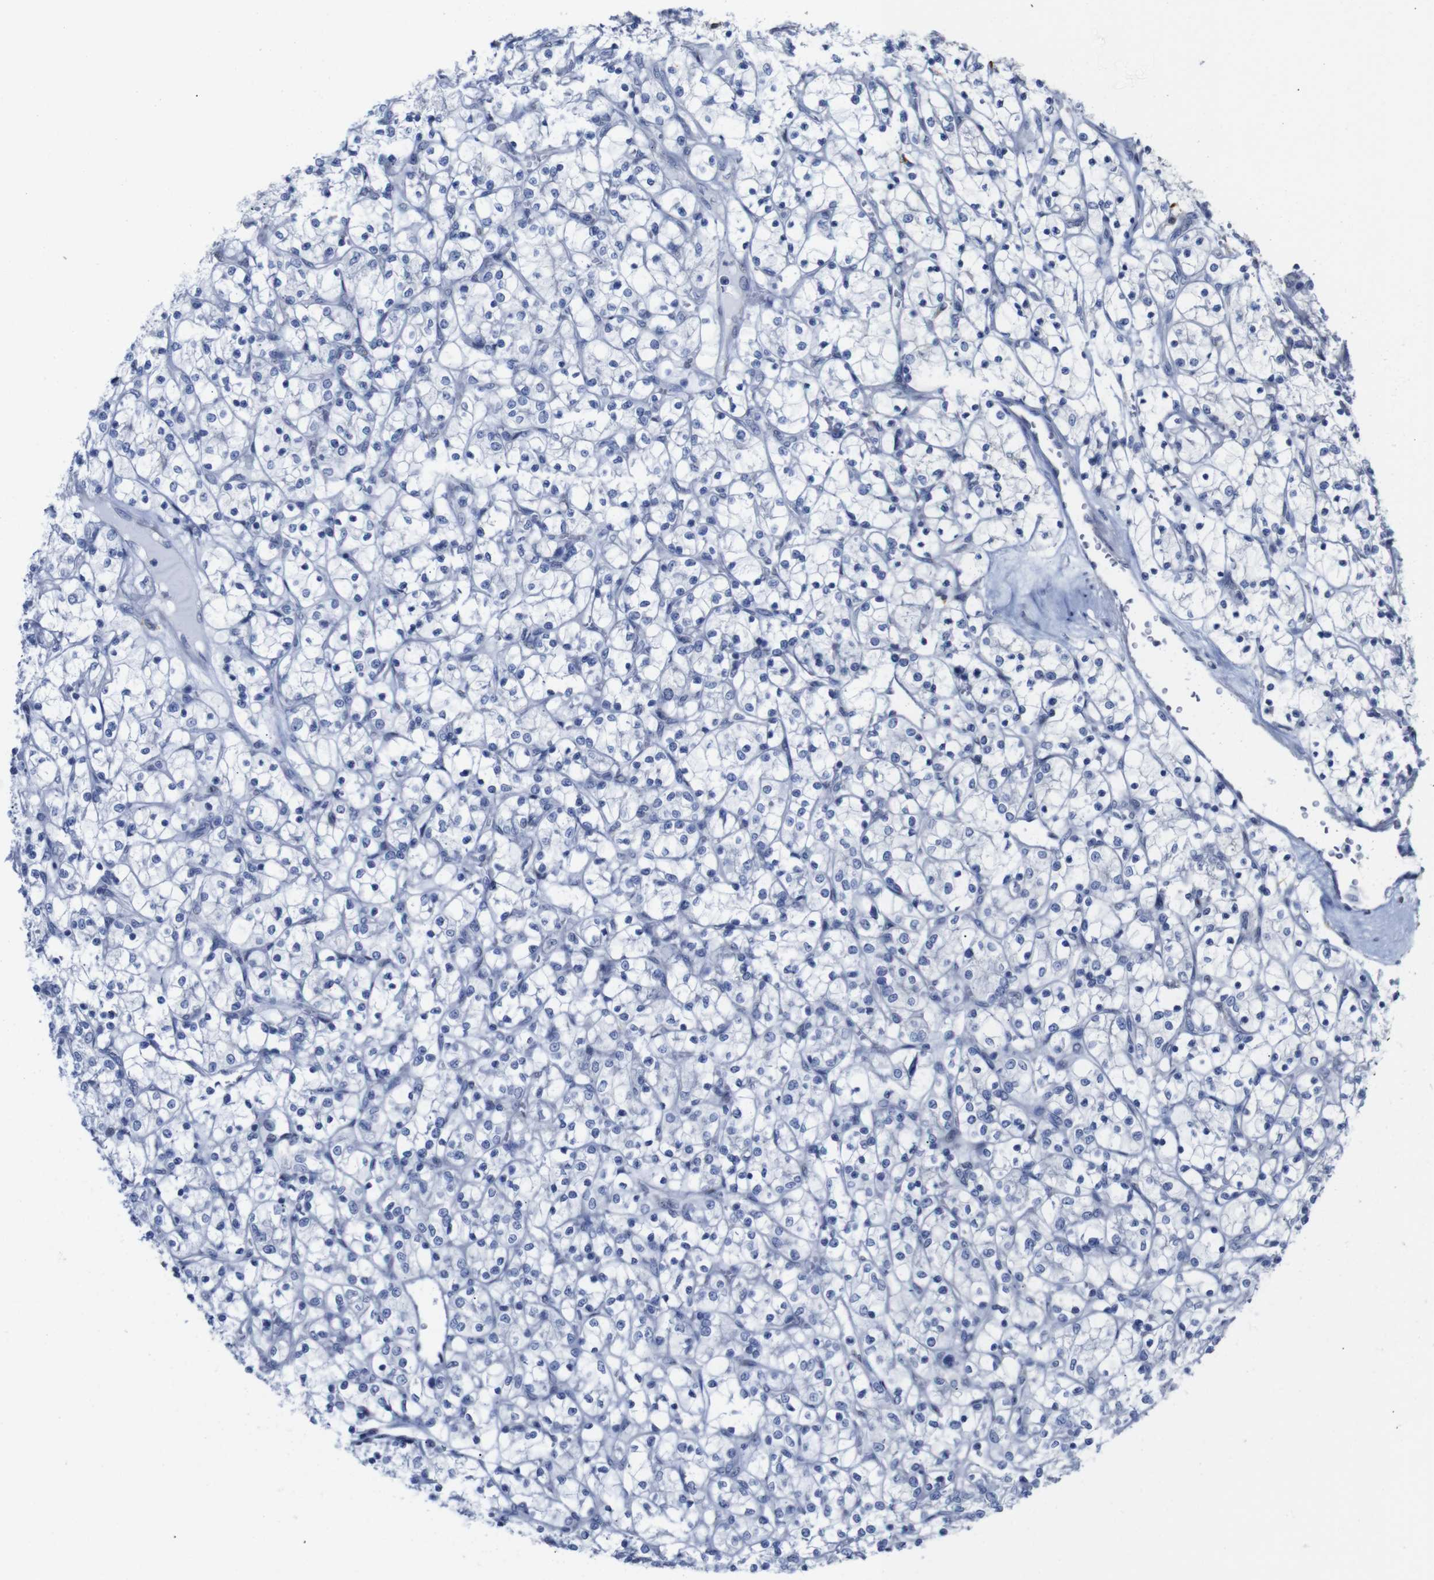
{"staining": {"intensity": "negative", "quantity": "none", "location": "none"}, "tissue": "renal cancer", "cell_type": "Tumor cells", "image_type": "cancer", "snomed": [{"axis": "morphology", "description": "Adenocarcinoma, NOS"}, {"axis": "topography", "description": "Kidney"}], "caption": "This is an immunohistochemistry image of renal cancer (adenocarcinoma). There is no positivity in tumor cells.", "gene": "TCEAL9", "patient": {"sex": "female", "age": 69}}